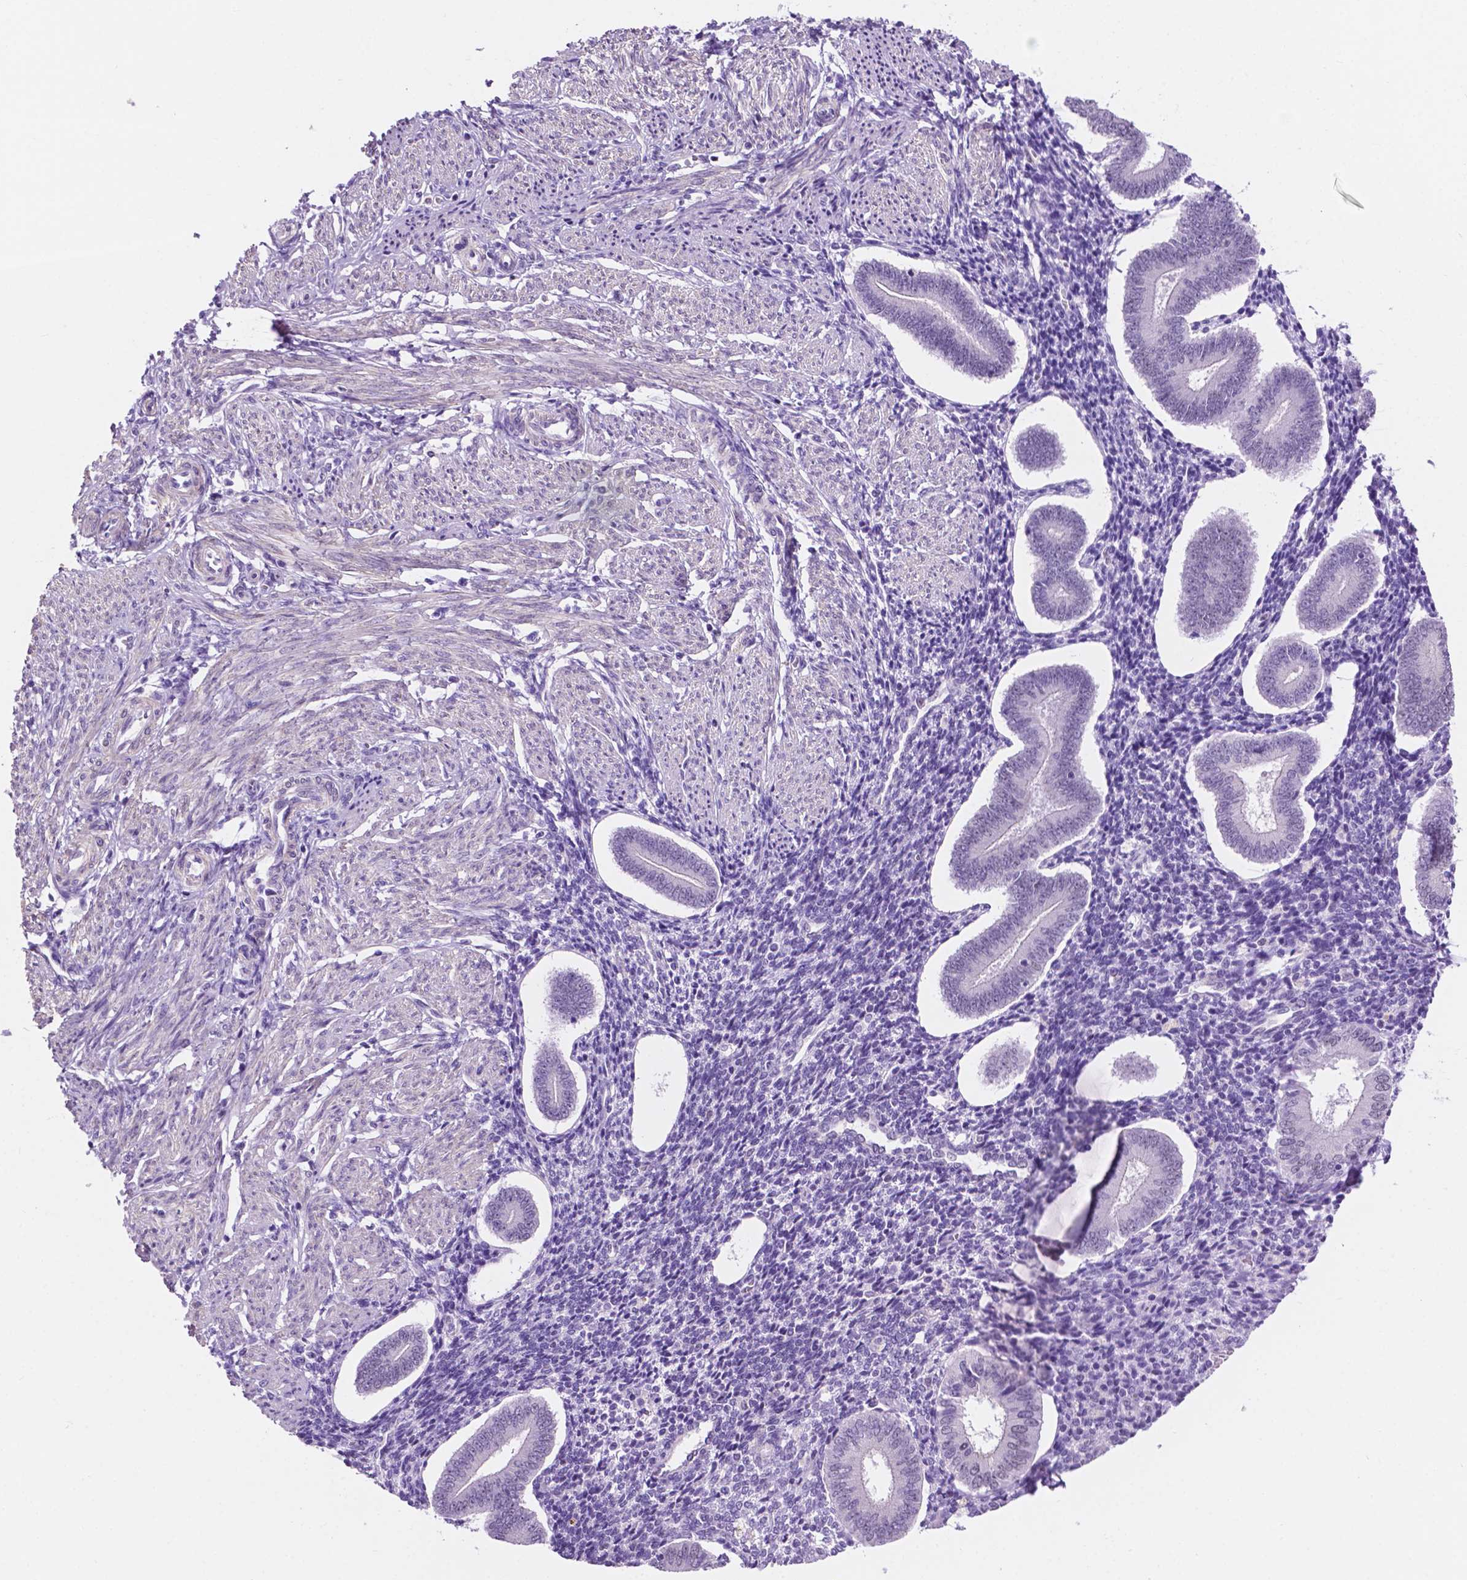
{"staining": {"intensity": "negative", "quantity": "none", "location": "none"}, "tissue": "endometrium", "cell_type": "Cells in endometrial stroma", "image_type": "normal", "snomed": [{"axis": "morphology", "description": "Normal tissue, NOS"}, {"axis": "topography", "description": "Endometrium"}], "caption": "A high-resolution histopathology image shows IHC staining of normal endometrium, which displays no significant expression in cells in endometrial stroma. The staining was performed using DAB (3,3'-diaminobenzidine) to visualize the protein expression in brown, while the nuclei were stained in blue with hematoxylin (Magnification: 20x).", "gene": "ACY3", "patient": {"sex": "female", "age": 40}}